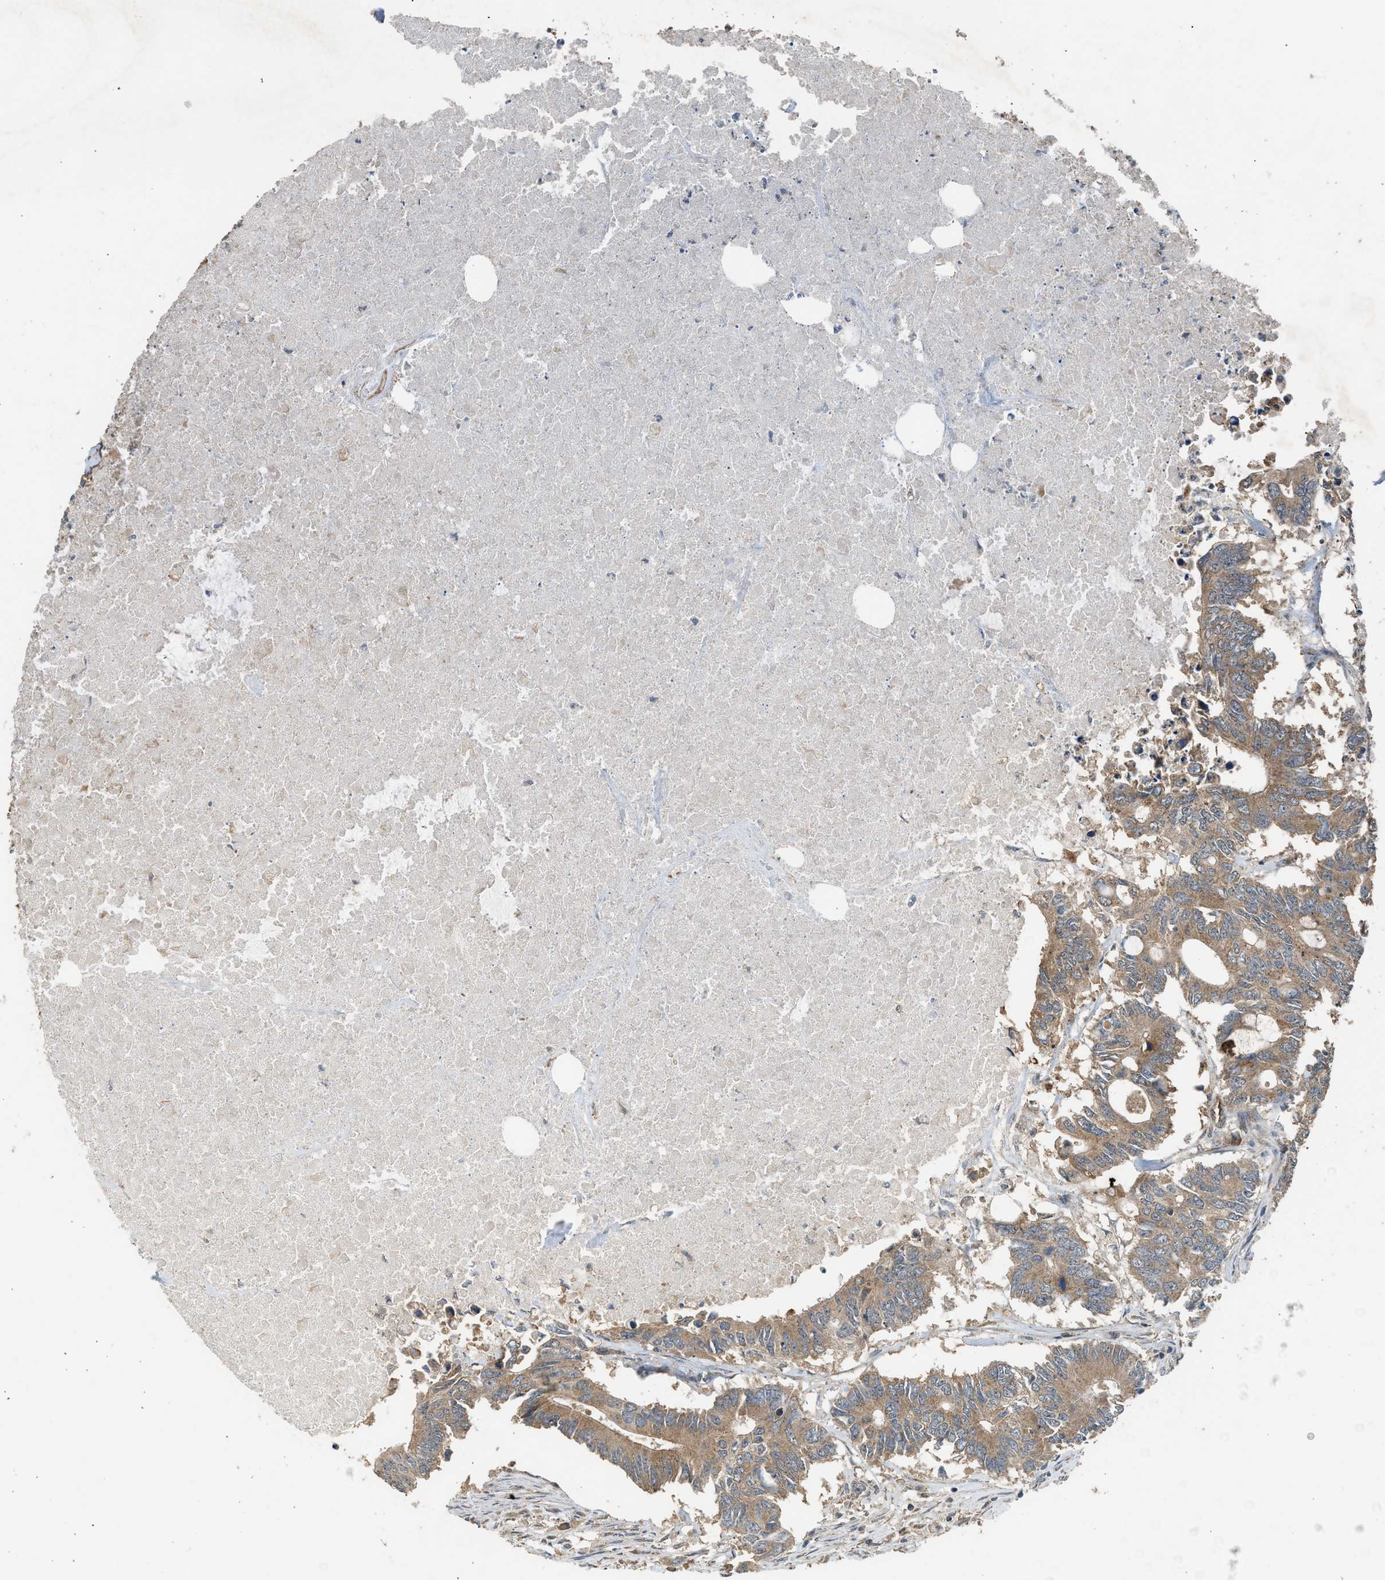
{"staining": {"intensity": "moderate", "quantity": ">75%", "location": "cytoplasmic/membranous"}, "tissue": "colorectal cancer", "cell_type": "Tumor cells", "image_type": "cancer", "snomed": [{"axis": "morphology", "description": "Adenocarcinoma, NOS"}, {"axis": "topography", "description": "Colon"}], "caption": "Moderate cytoplasmic/membranous expression for a protein is appreciated in approximately >75% of tumor cells of adenocarcinoma (colorectal) using immunohistochemistry (IHC).", "gene": "HIP1R", "patient": {"sex": "male", "age": 71}}